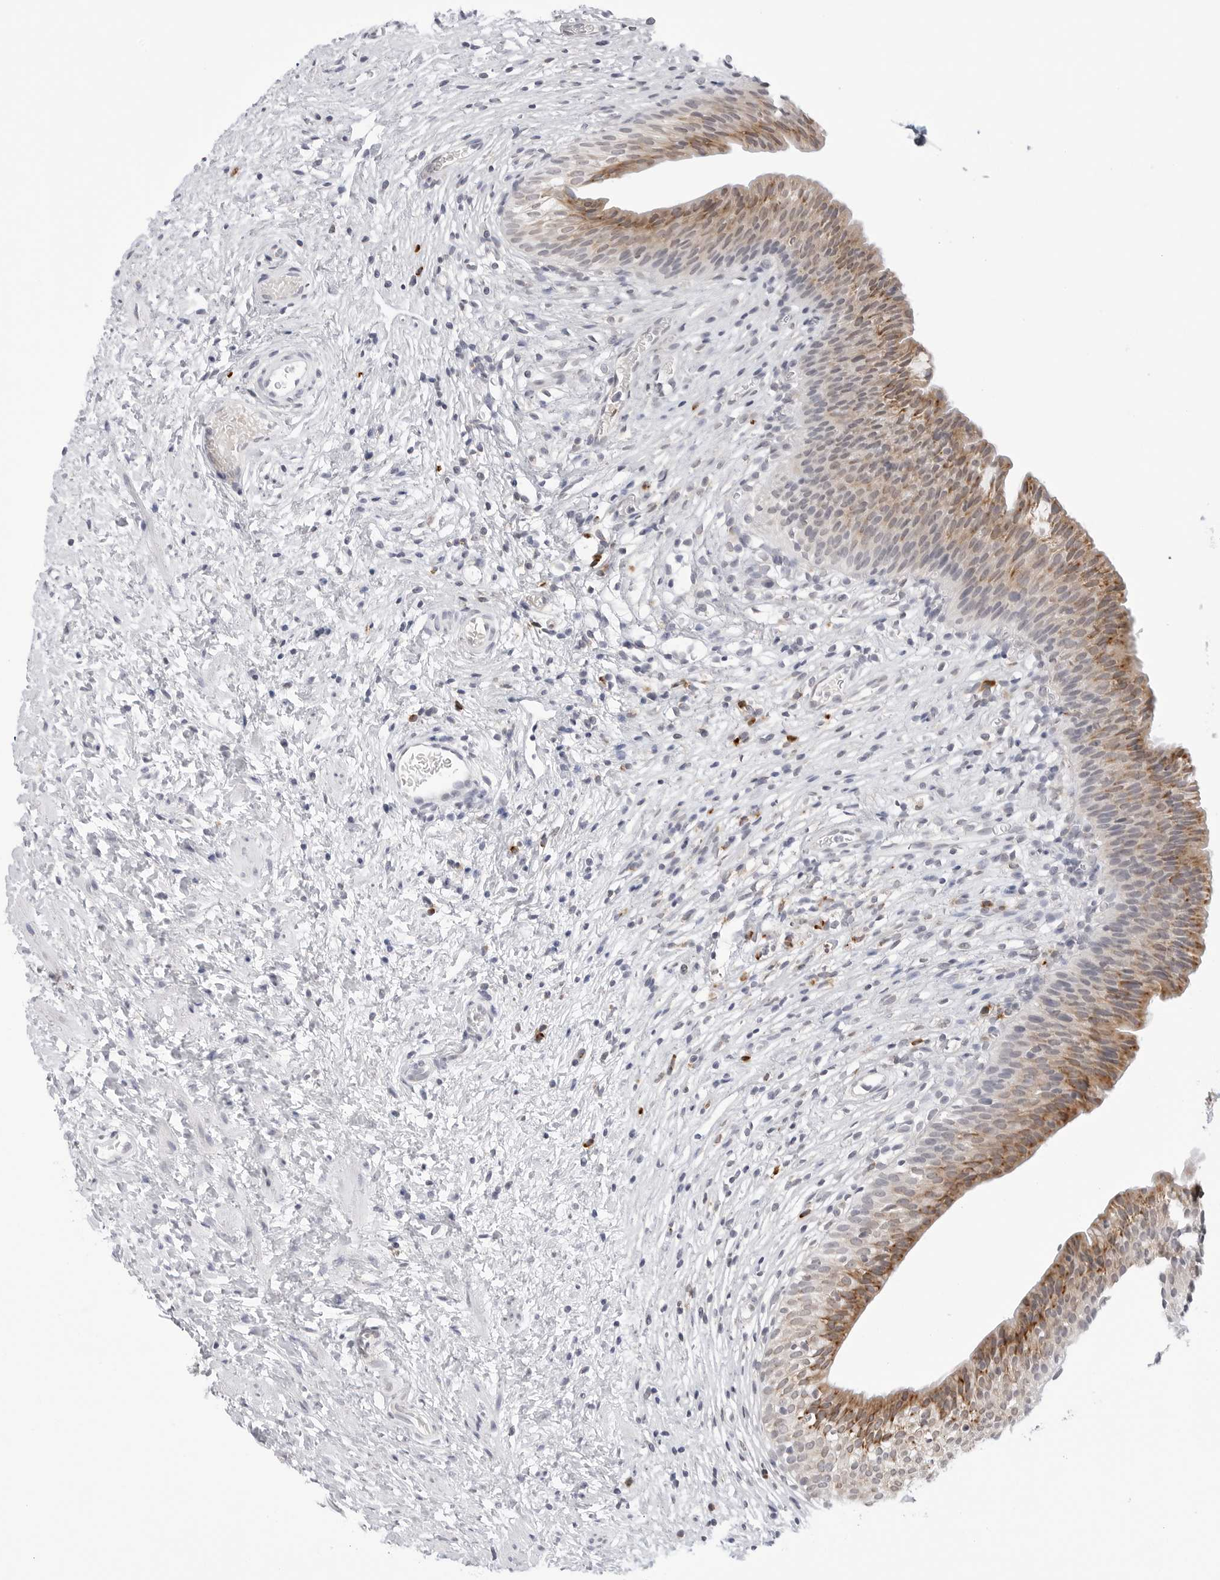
{"staining": {"intensity": "moderate", "quantity": "25%-75%", "location": "cytoplasmic/membranous"}, "tissue": "urinary bladder", "cell_type": "Urothelial cells", "image_type": "normal", "snomed": [{"axis": "morphology", "description": "Normal tissue, NOS"}, {"axis": "topography", "description": "Urinary bladder"}], "caption": "A medium amount of moderate cytoplasmic/membranous positivity is present in approximately 25%-75% of urothelial cells in unremarkable urinary bladder.", "gene": "RPN1", "patient": {"sex": "male", "age": 1}}